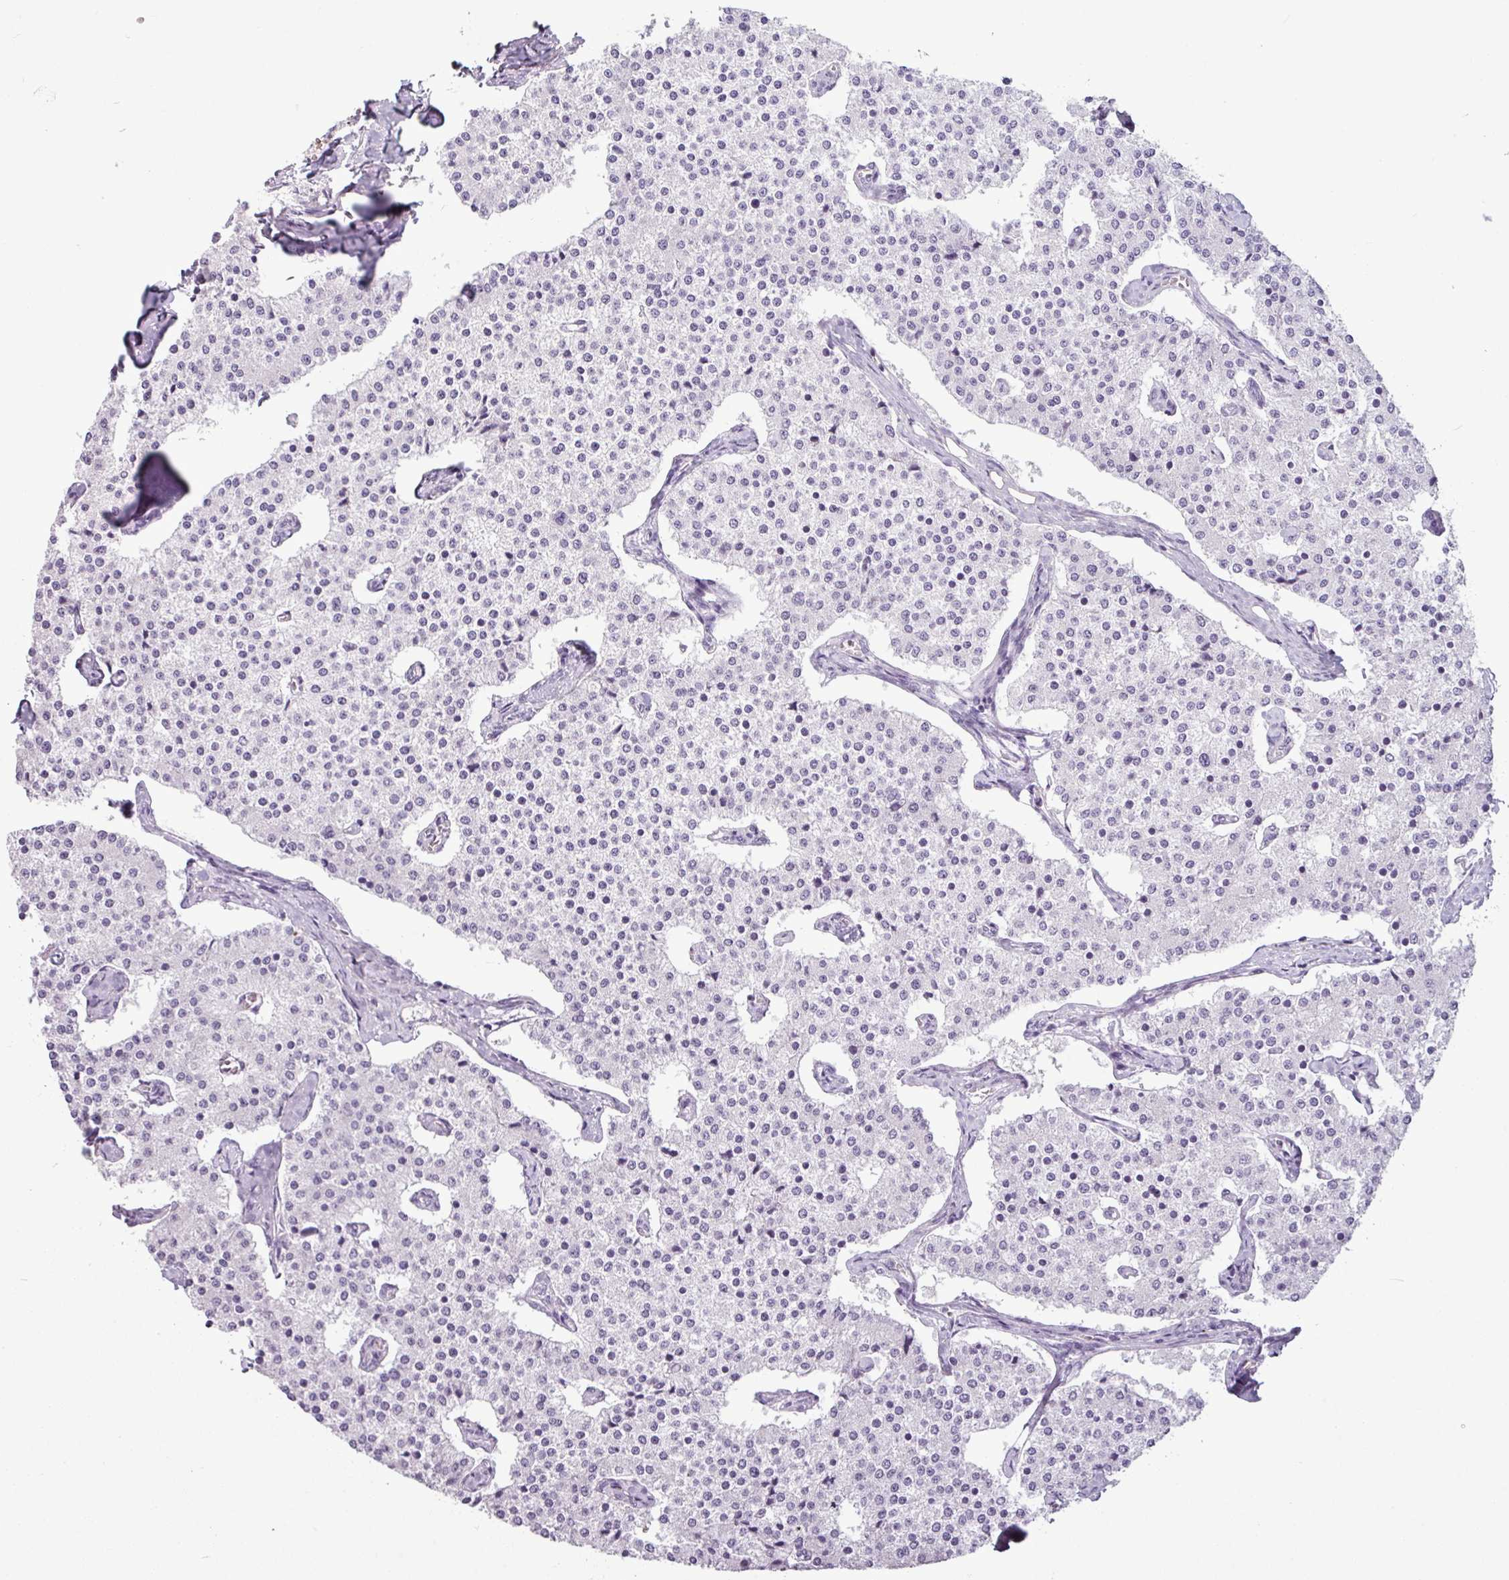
{"staining": {"intensity": "negative", "quantity": "none", "location": "none"}, "tissue": "carcinoid", "cell_type": "Tumor cells", "image_type": "cancer", "snomed": [{"axis": "morphology", "description": "Carcinoid, malignant, NOS"}, {"axis": "topography", "description": "Colon"}], "caption": "An IHC photomicrograph of carcinoid is shown. There is no staining in tumor cells of carcinoid.", "gene": "AMY2A", "patient": {"sex": "female", "age": 52}}